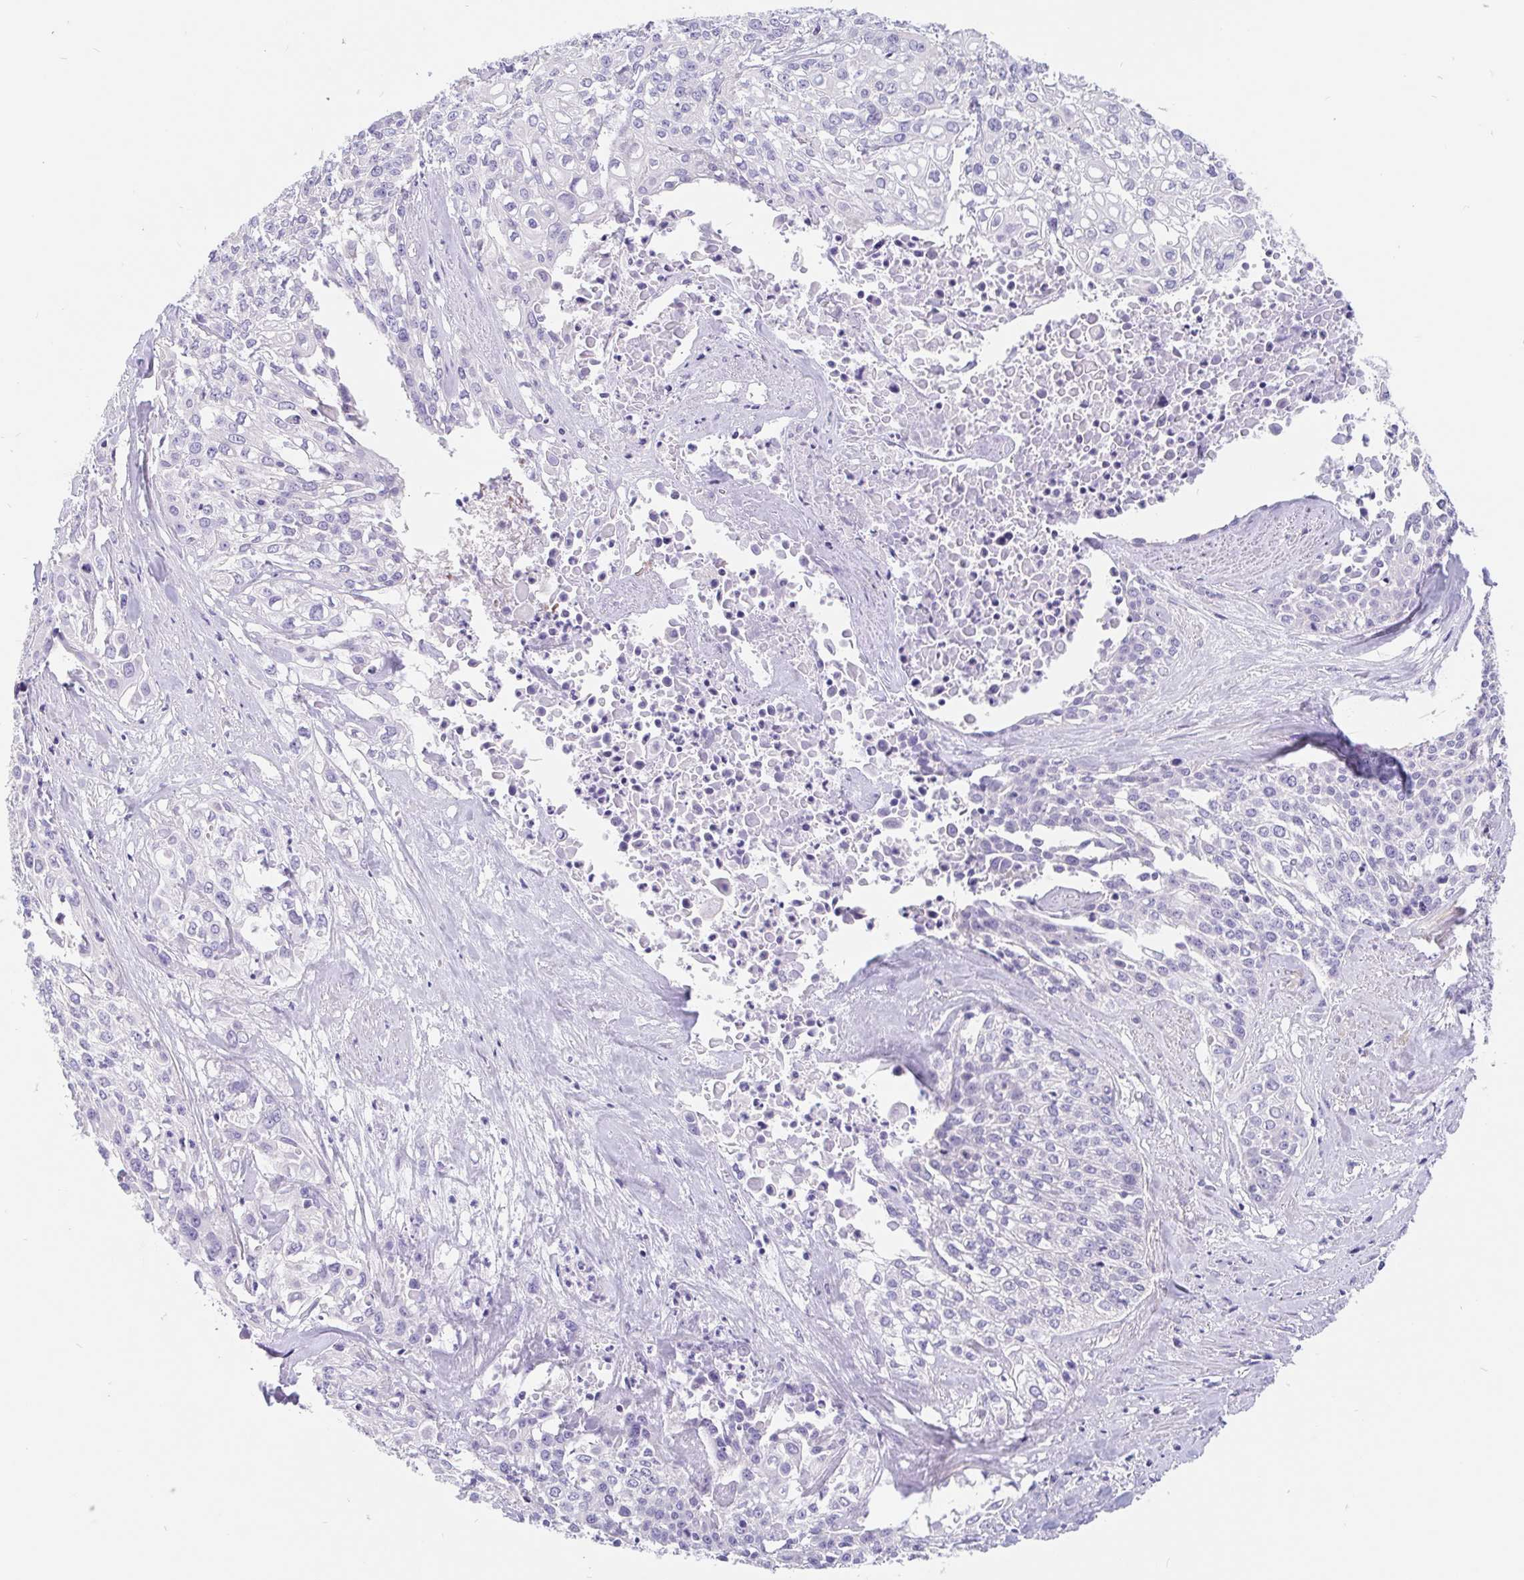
{"staining": {"intensity": "negative", "quantity": "none", "location": "none"}, "tissue": "cervical cancer", "cell_type": "Tumor cells", "image_type": "cancer", "snomed": [{"axis": "morphology", "description": "Squamous cell carcinoma, NOS"}, {"axis": "topography", "description": "Cervix"}], "caption": "The image shows no significant expression in tumor cells of squamous cell carcinoma (cervical). (Stains: DAB immunohistochemistry (IHC) with hematoxylin counter stain, Microscopy: brightfield microscopy at high magnification).", "gene": "LIMCH1", "patient": {"sex": "female", "age": 39}}